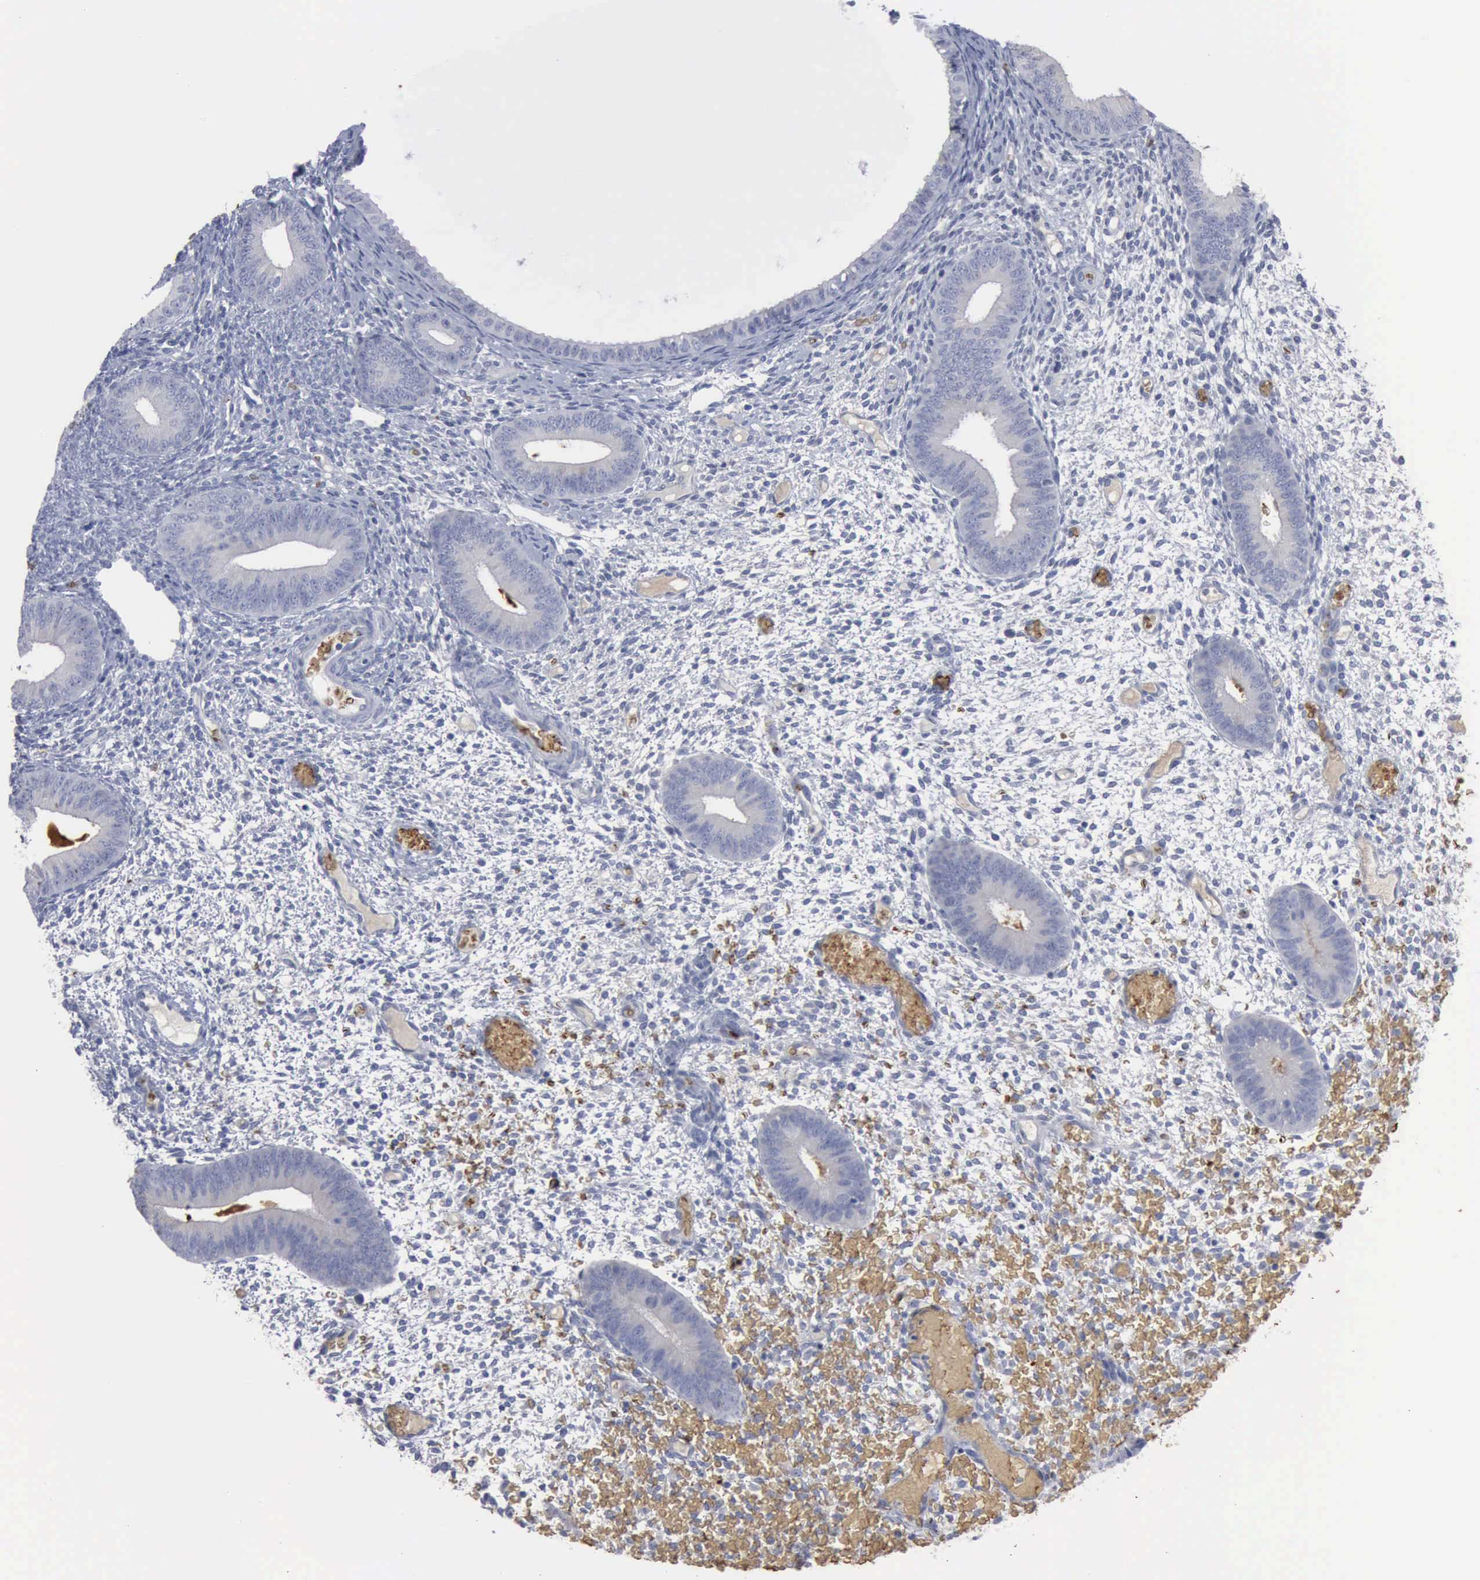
{"staining": {"intensity": "negative", "quantity": "none", "location": "none"}, "tissue": "endometrium", "cell_type": "Cells in endometrial stroma", "image_type": "normal", "snomed": [{"axis": "morphology", "description": "Normal tissue, NOS"}, {"axis": "topography", "description": "Endometrium"}], "caption": "Immunohistochemistry histopathology image of normal endometrium: human endometrium stained with DAB (3,3'-diaminobenzidine) exhibits no significant protein positivity in cells in endometrial stroma. Nuclei are stained in blue.", "gene": "TGFB1", "patient": {"sex": "female", "age": 42}}